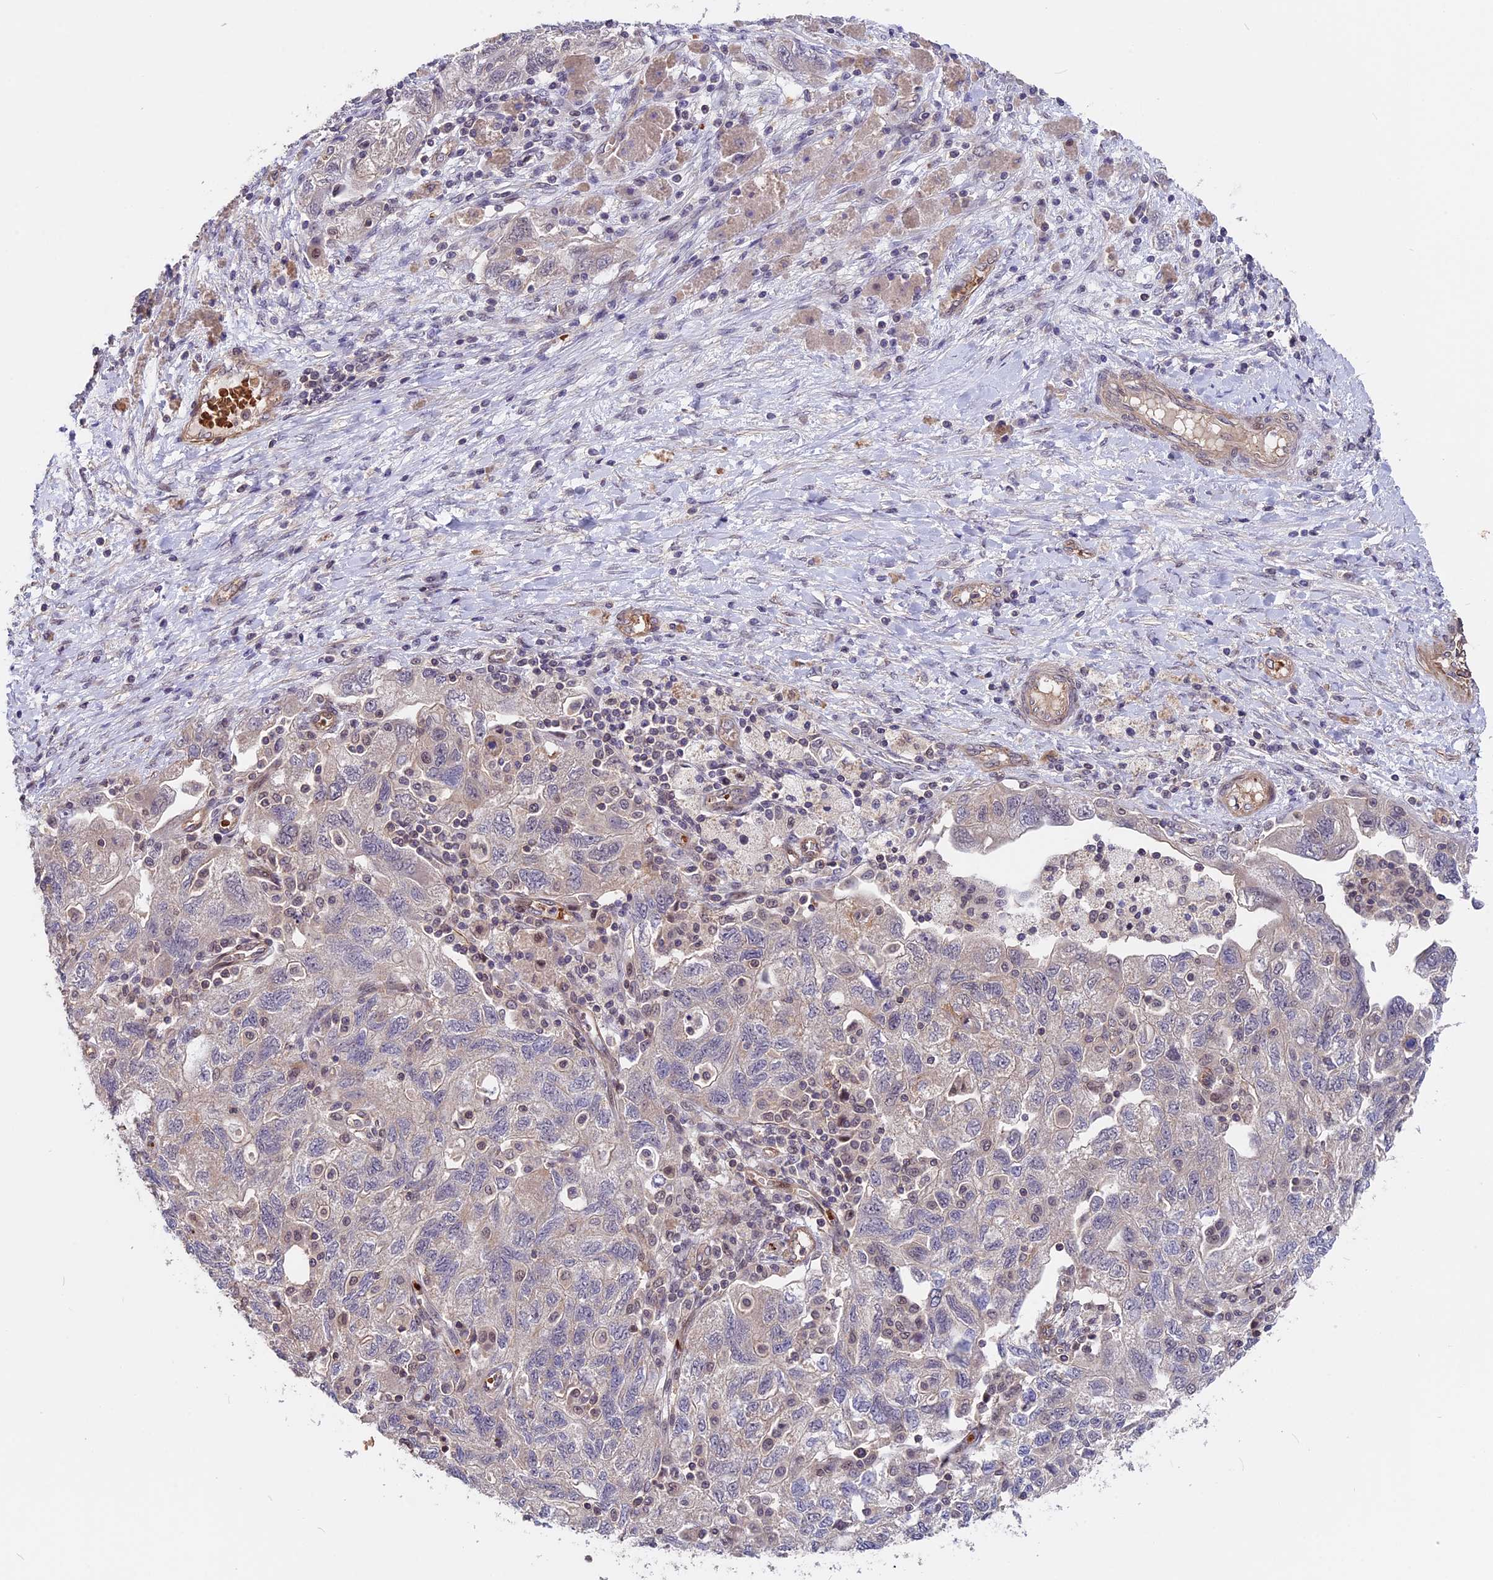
{"staining": {"intensity": "negative", "quantity": "none", "location": "none"}, "tissue": "ovarian cancer", "cell_type": "Tumor cells", "image_type": "cancer", "snomed": [{"axis": "morphology", "description": "Carcinoma, NOS"}, {"axis": "morphology", "description": "Cystadenocarcinoma, serous, NOS"}, {"axis": "topography", "description": "Ovary"}], "caption": "Ovarian serous cystadenocarcinoma was stained to show a protein in brown. There is no significant staining in tumor cells.", "gene": "ZC3H10", "patient": {"sex": "female", "age": 69}}